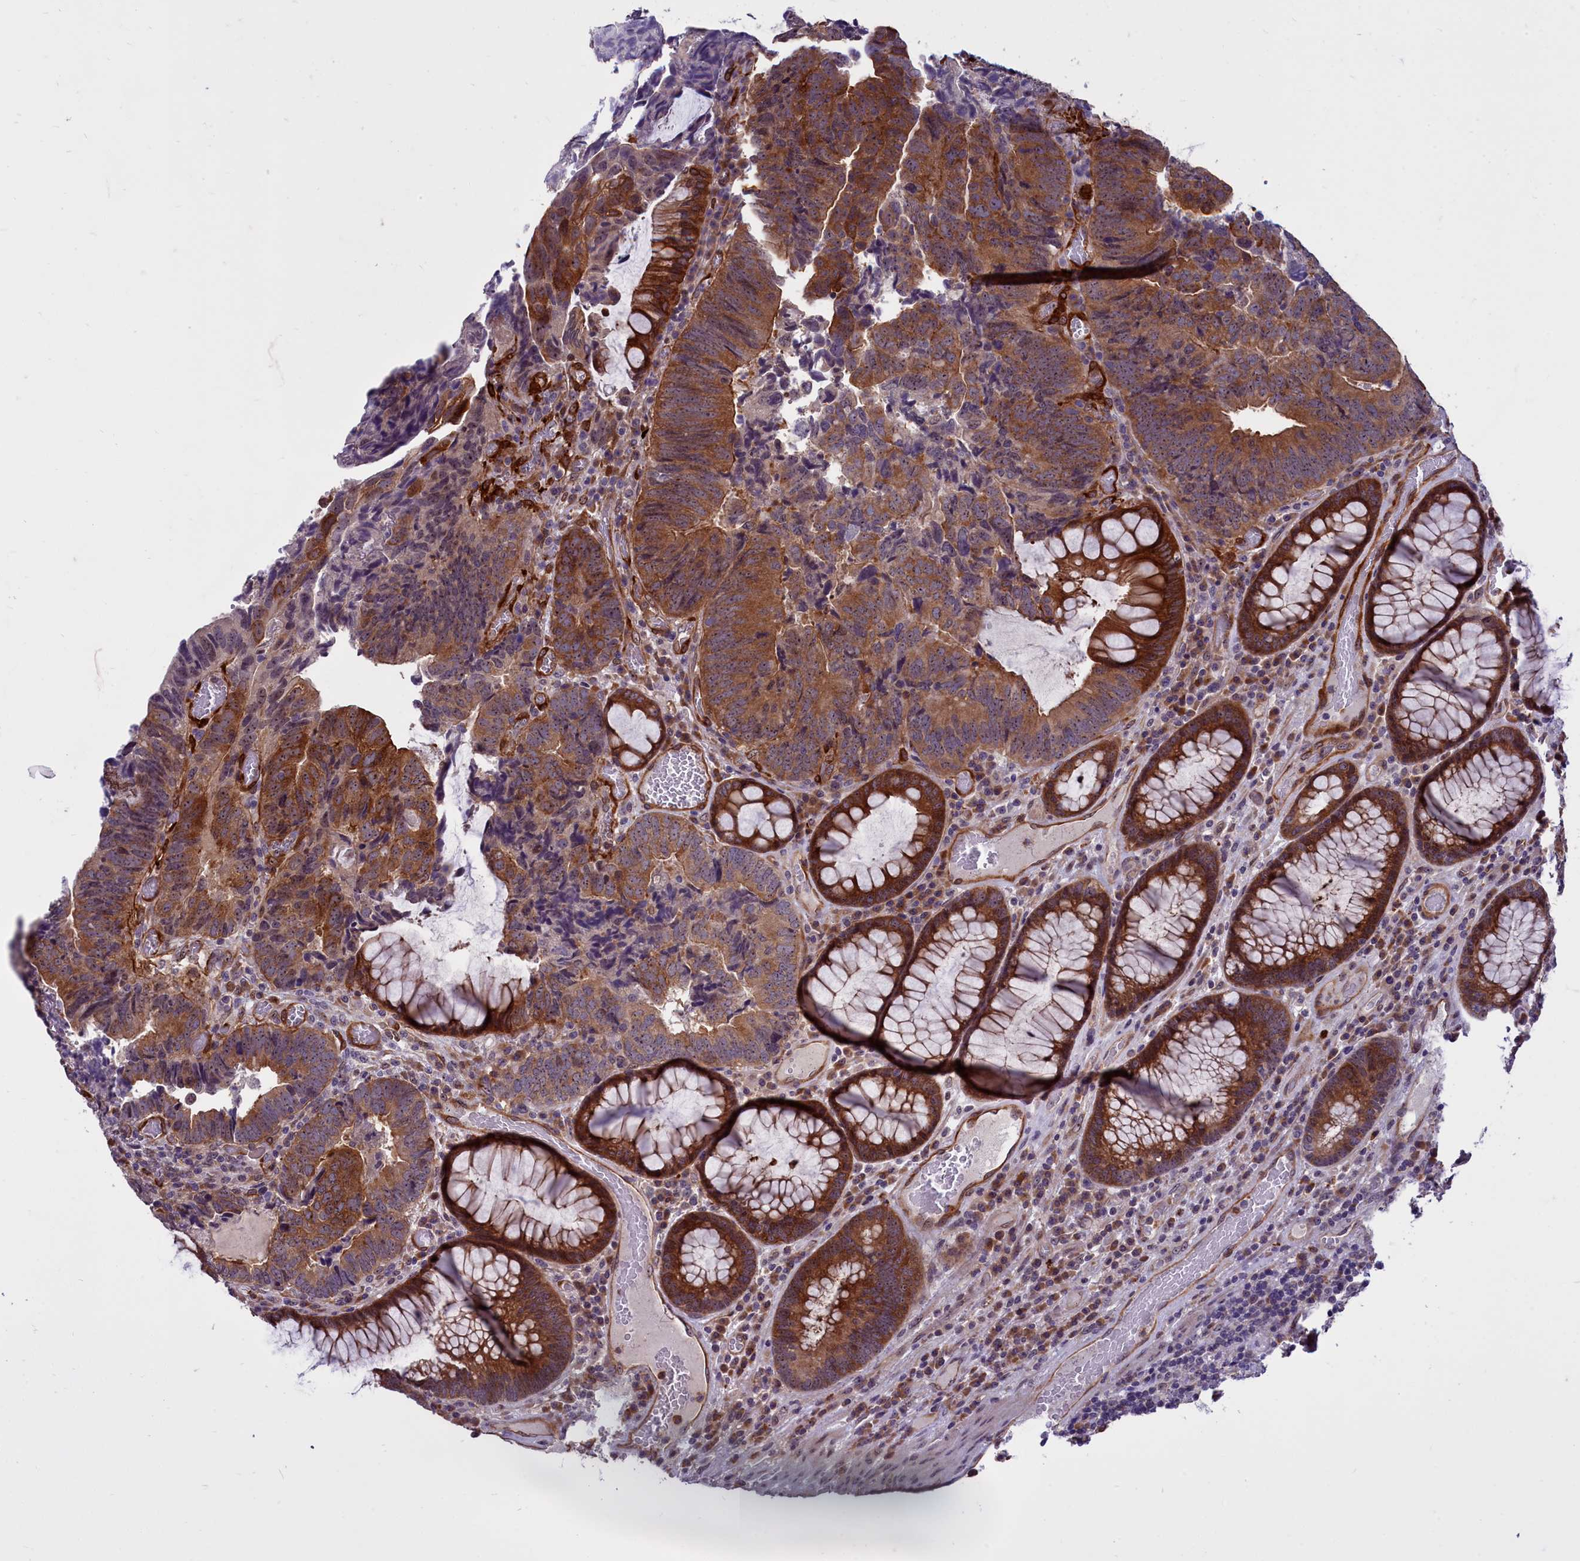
{"staining": {"intensity": "strong", "quantity": ">75%", "location": "cytoplasmic/membranous"}, "tissue": "colorectal cancer", "cell_type": "Tumor cells", "image_type": "cancer", "snomed": [{"axis": "morphology", "description": "Adenocarcinoma, NOS"}, {"axis": "topography", "description": "Colon"}], "caption": "Immunohistochemical staining of colorectal cancer reveals high levels of strong cytoplasmic/membranous positivity in approximately >75% of tumor cells.", "gene": "BCAR1", "patient": {"sex": "female", "age": 67}}